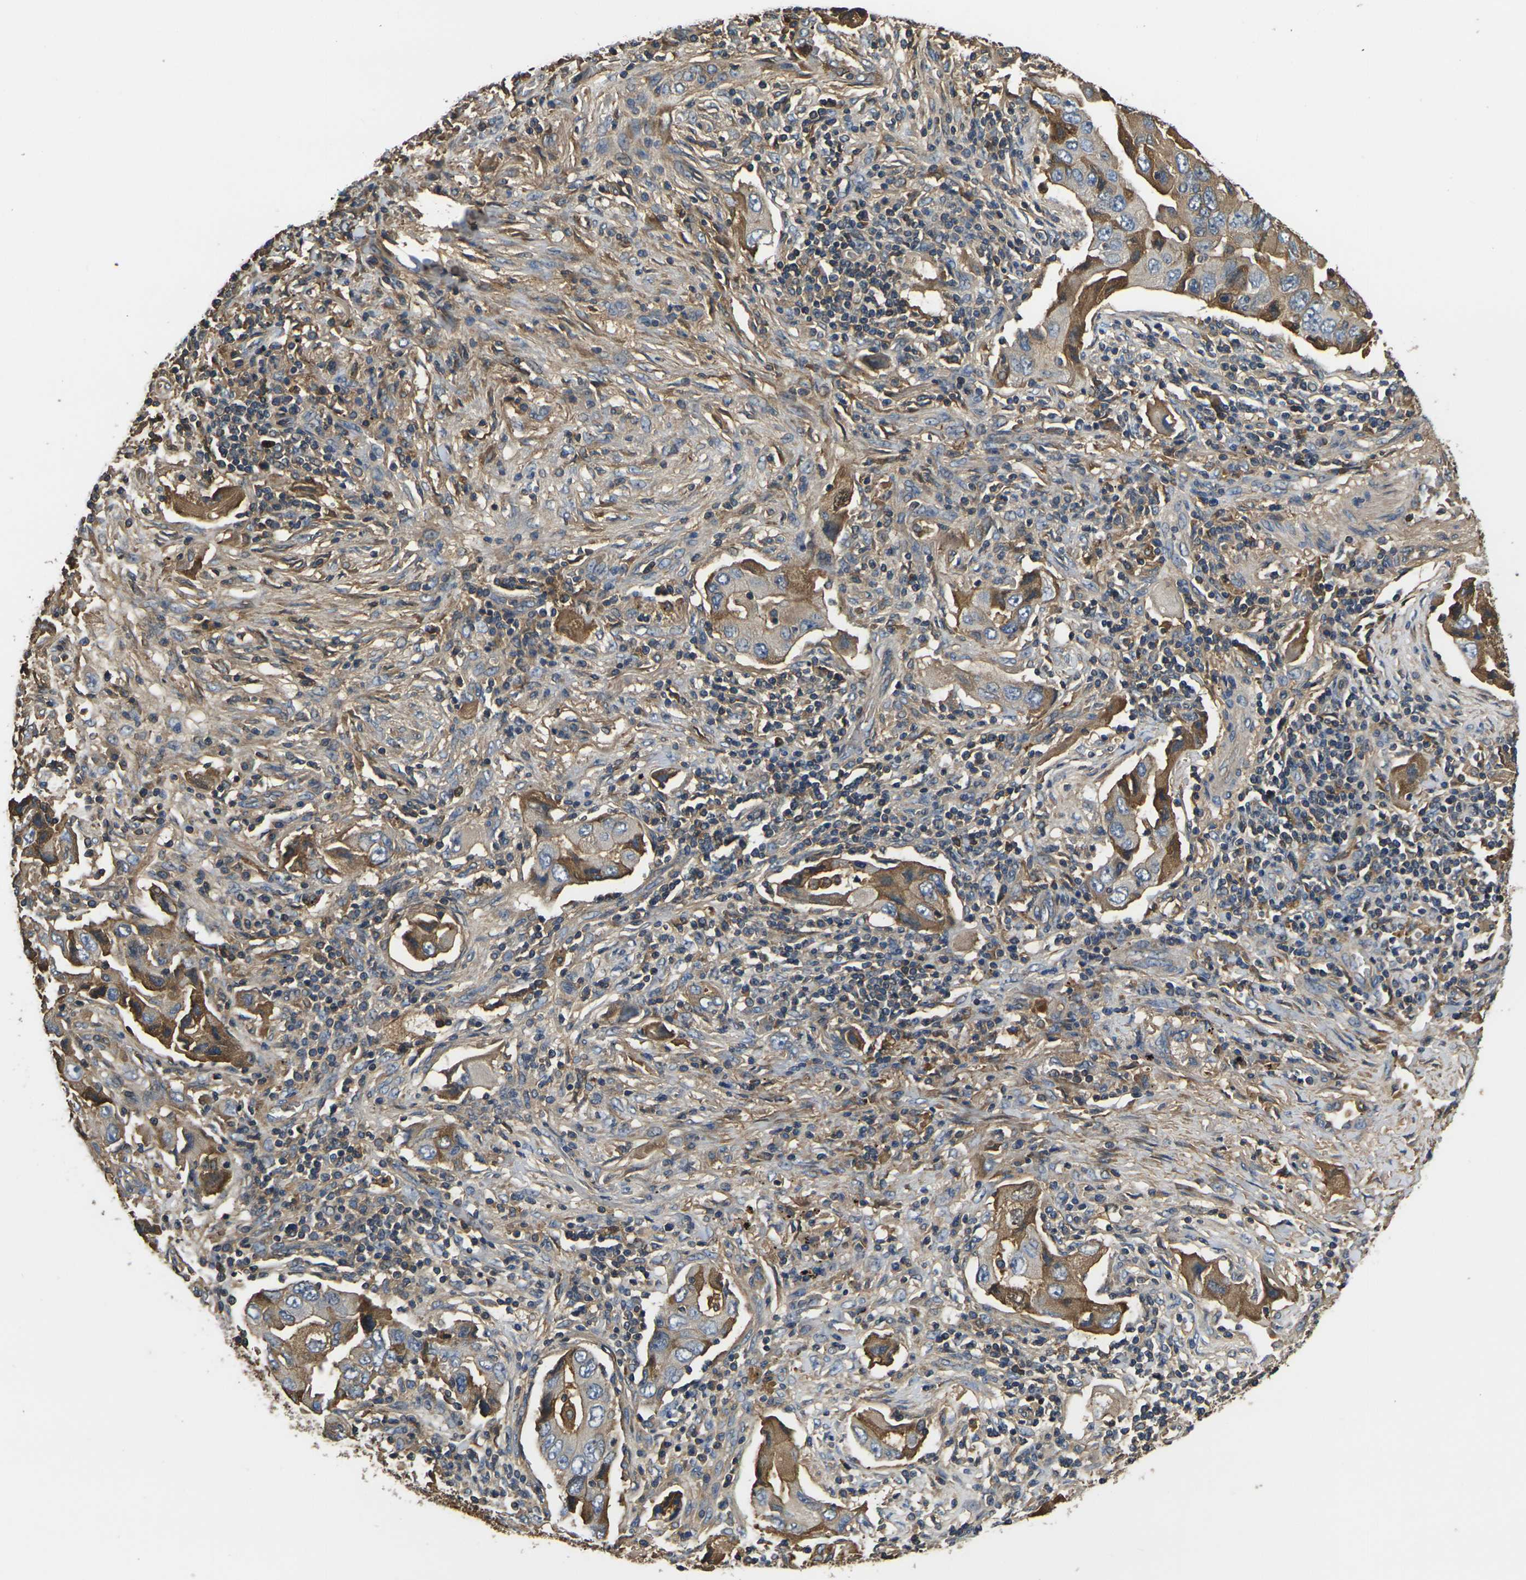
{"staining": {"intensity": "moderate", "quantity": "25%-75%", "location": "cytoplasmic/membranous"}, "tissue": "lung cancer", "cell_type": "Tumor cells", "image_type": "cancer", "snomed": [{"axis": "morphology", "description": "Adenocarcinoma, NOS"}, {"axis": "topography", "description": "Lung"}], "caption": "Immunohistochemistry (IHC) micrograph of lung cancer stained for a protein (brown), which exhibits medium levels of moderate cytoplasmic/membranous positivity in about 25%-75% of tumor cells.", "gene": "HSPG2", "patient": {"sex": "female", "age": 65}}